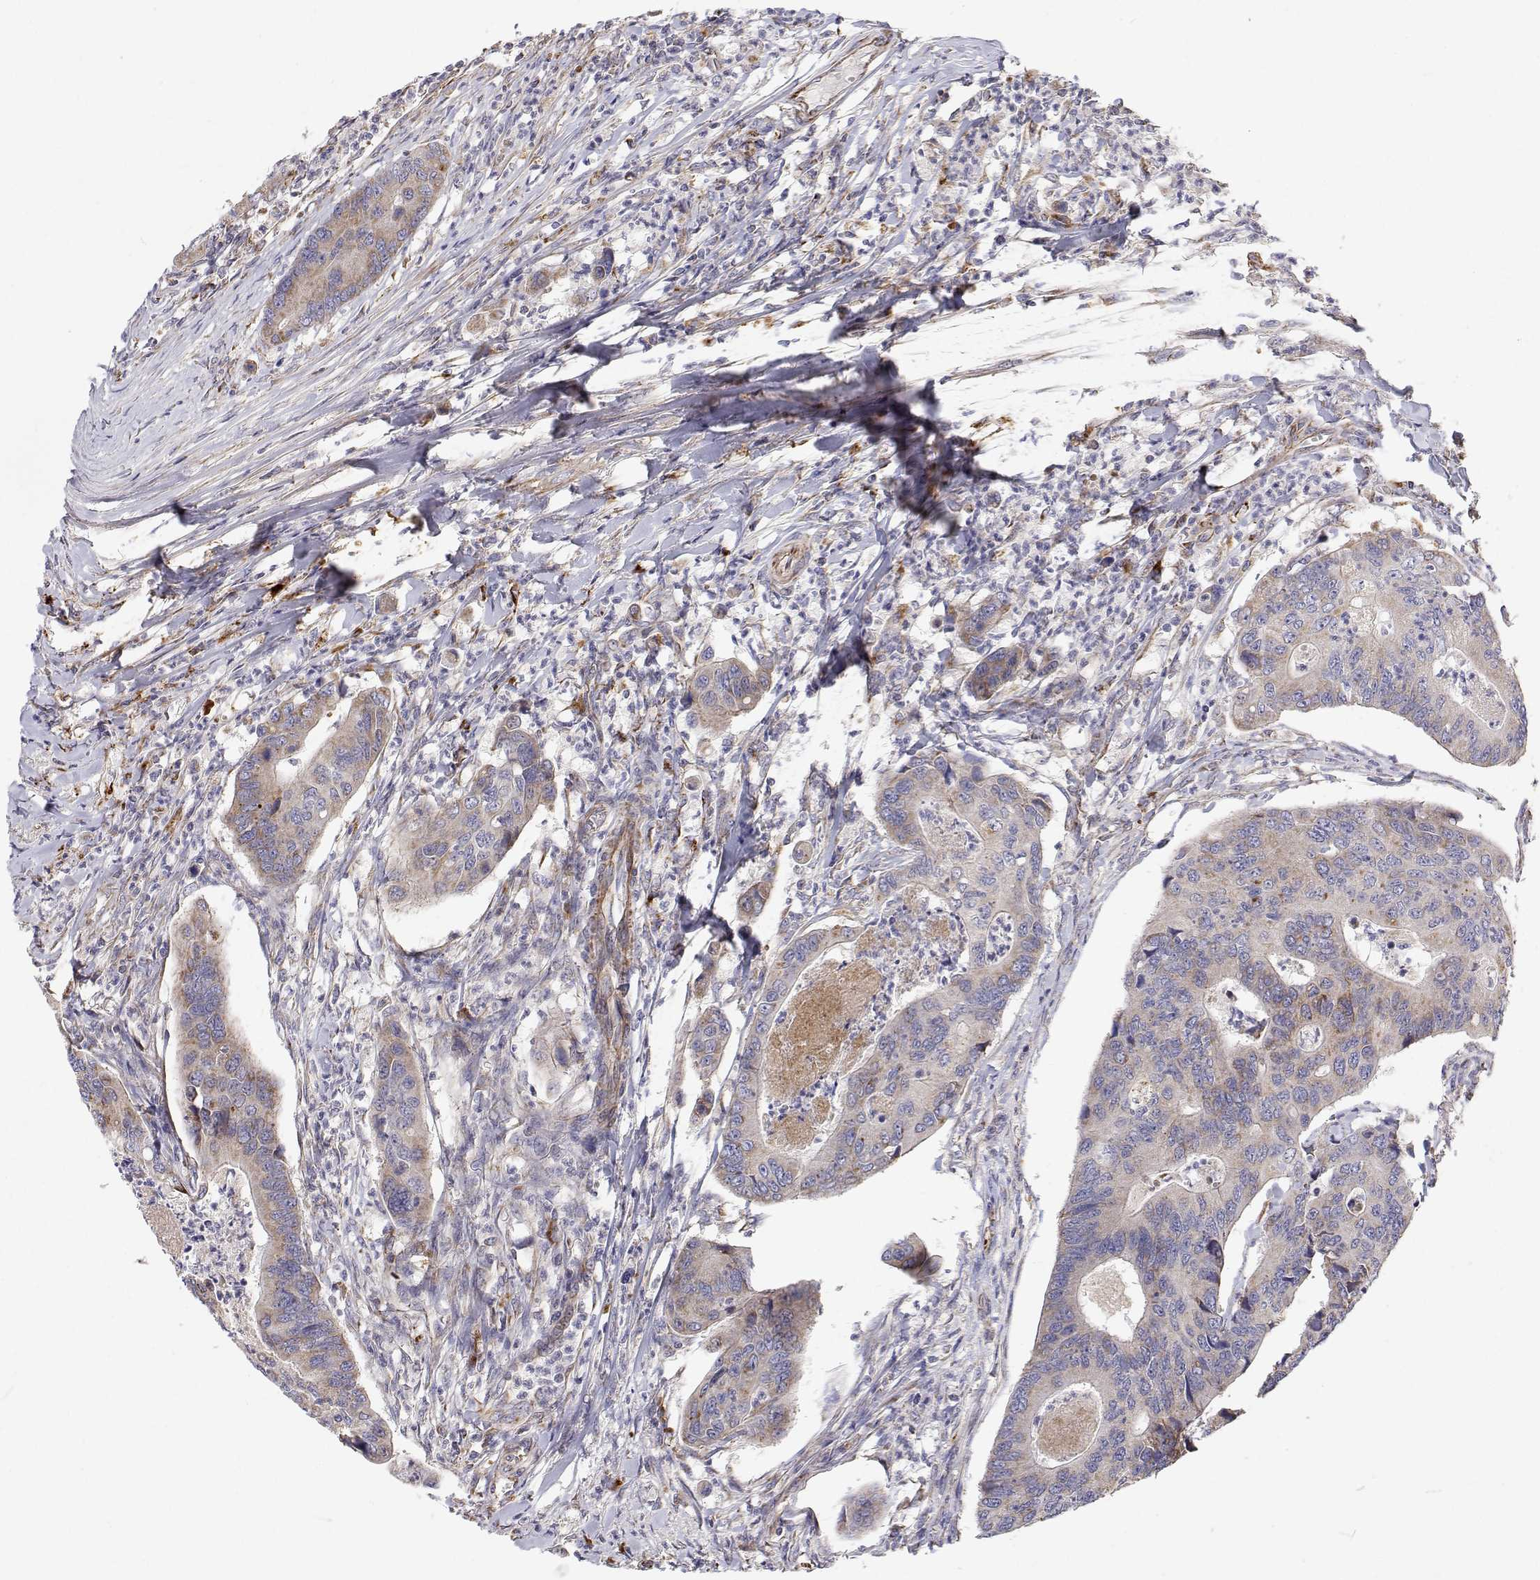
{"staining": {"intensity": "weak", "quantity": "25%-75%", "location": "cytoplasmic/membranous"}, "tissue": "colorectal cancer", "cell_type": "Tumor cells", "image_type": "cancer", "snomed": [{"axis": "morphology", "description": "Adenocarcinoma, NOS"}, {"axis": "topography", "description": "Colon"}], "caption": "A photomicrograph showing weak cytoplasmic/membranous positivity in about 25%-75% of tumor cells in colorectal adenocarcinoma, as visualized by brown immunohistochemical staining.", "gene": "SPICE1", "patient": {"sex": "female", "age": 67}}